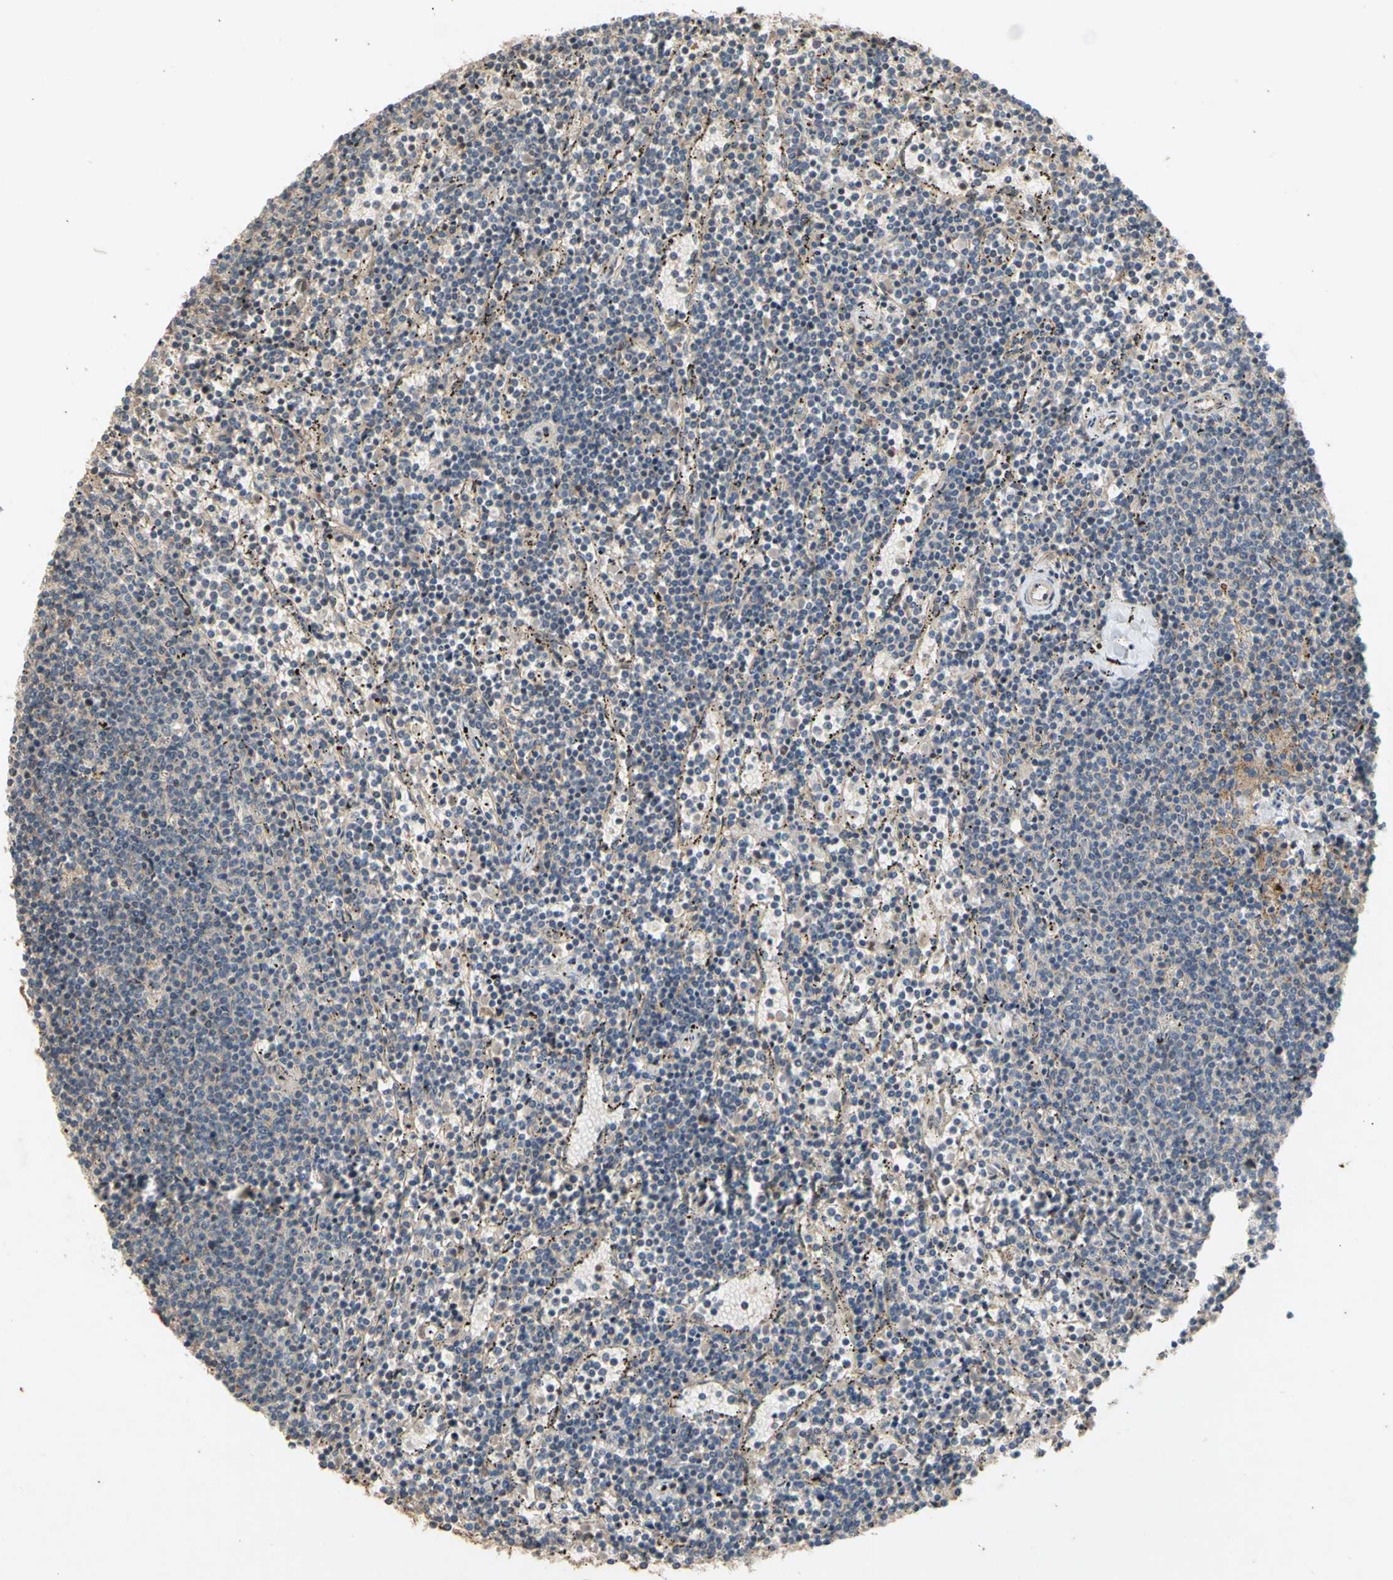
{"staining": {"intensity": "weak", "quantity": "<25%", "location": "cytoplasmic/membranous"}, "tissue": "lymphoma", "cell_type": "Tumor cells", "image_type": "cancer", "snomed": [{"axis": "morphology", "description": "Malignant lymphoma, non-Hodgkin's type, Low grade"}, {"axis": "topography", "description": "Spleen"}], "caption": "Tumor cells are negative for protein expression in human low-grade malignant lymphoma, non-Hodgkin's type. (IHC, brightfield microscopy, high magnification).", "gene": "PARD6A", "patient": {"sex": "female", "age": 50}}